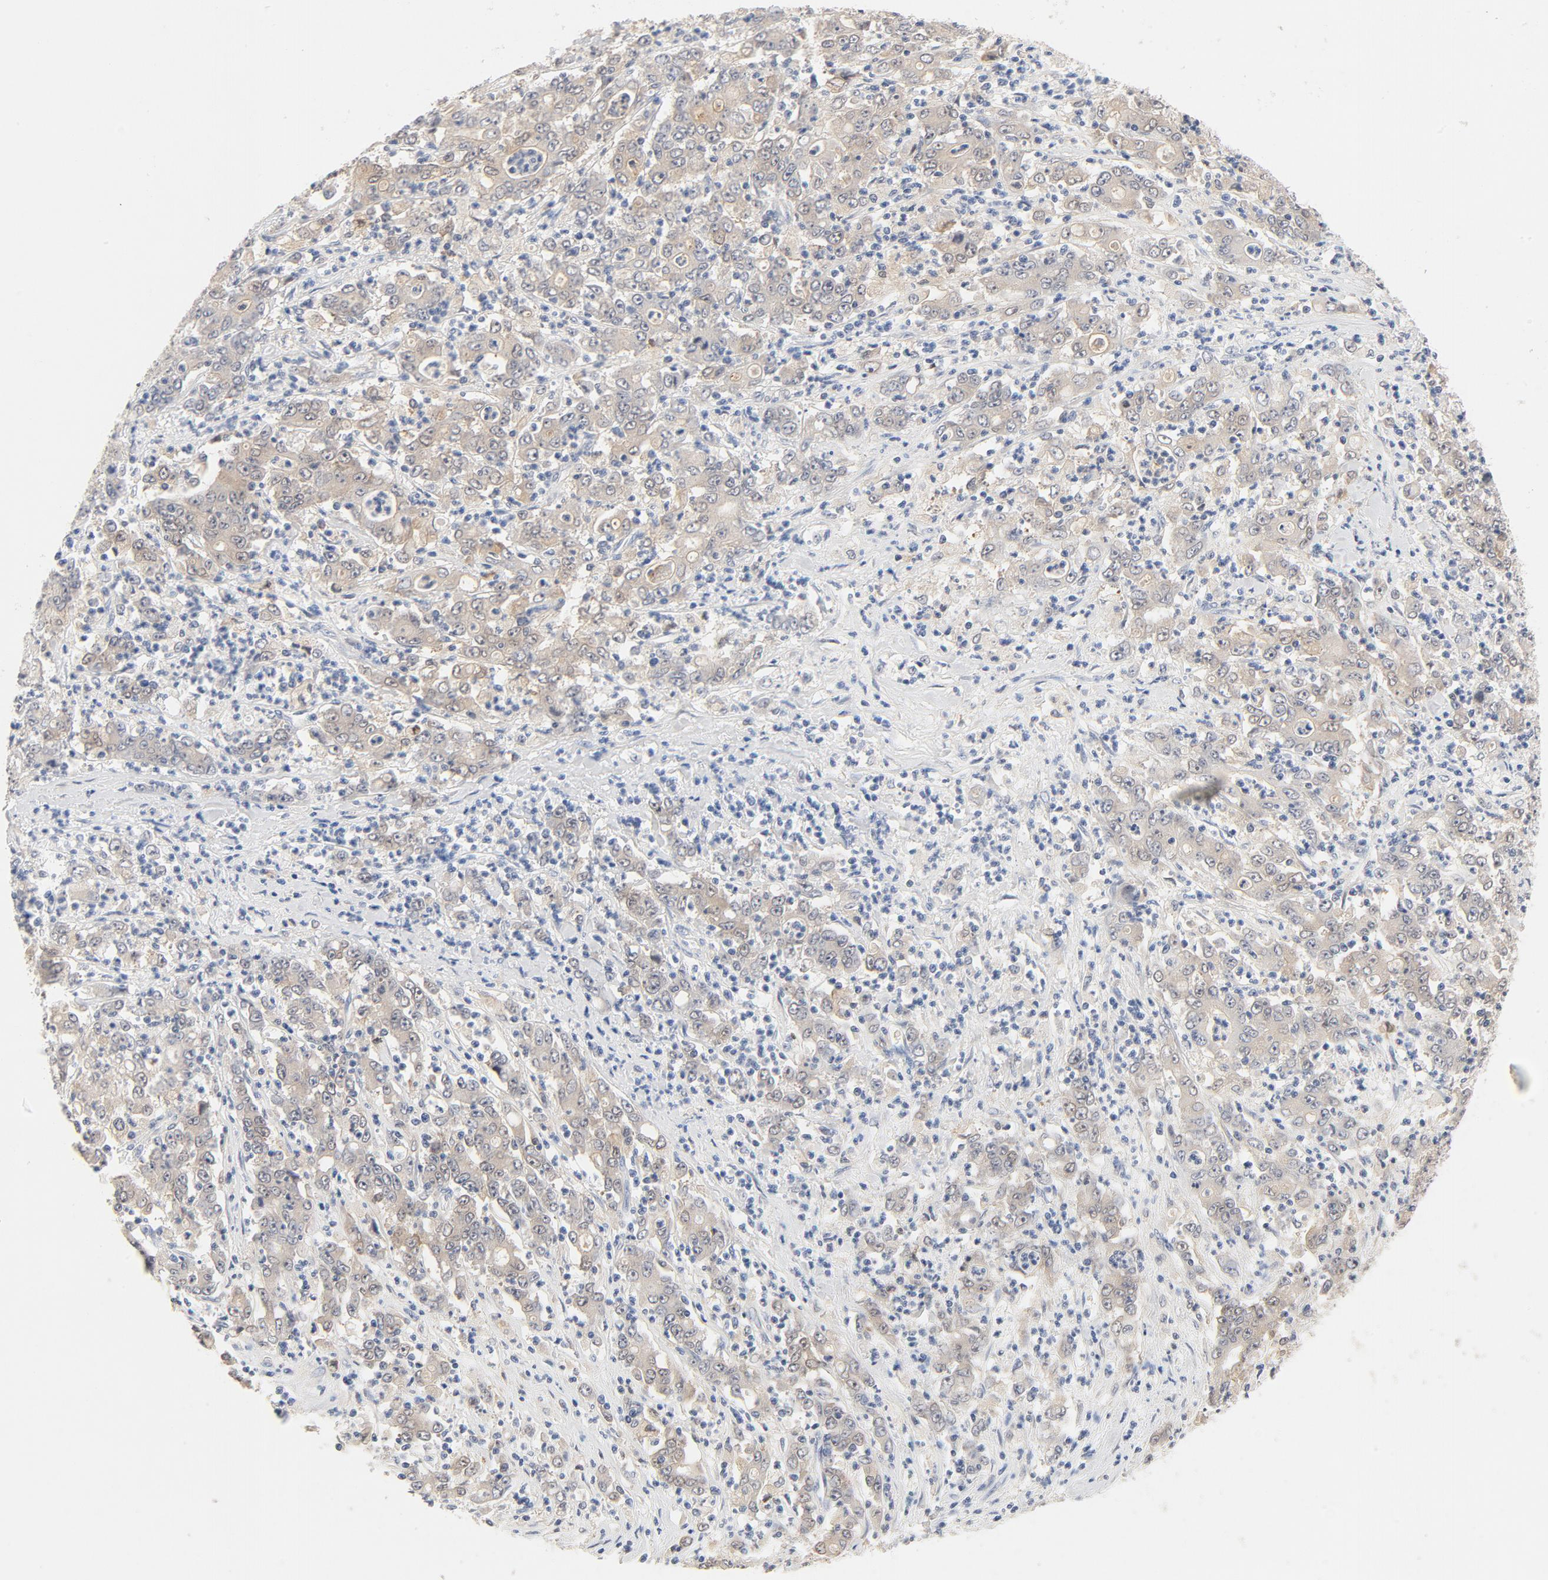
{"staining": {"intensity": "moderate", "quantity": ">75%", "location": "cytoplasmic/membranous"}, "tissue": "stomach cancer", "cell_type": "Tumor cells", "image_type": "cancer", "snomed": [{"axis": "morphology", "description": "Adenocarcinoma, NOS"}, {"axis": "topography", "description": "Stomach, lower"}], "caption": "Stomach cancer tissue displays moderate cytoplasmic/membranous positivity in about >75% of tumor cells", "gene": "STAT1", "patient": {"sex": "female", "age": 71}}